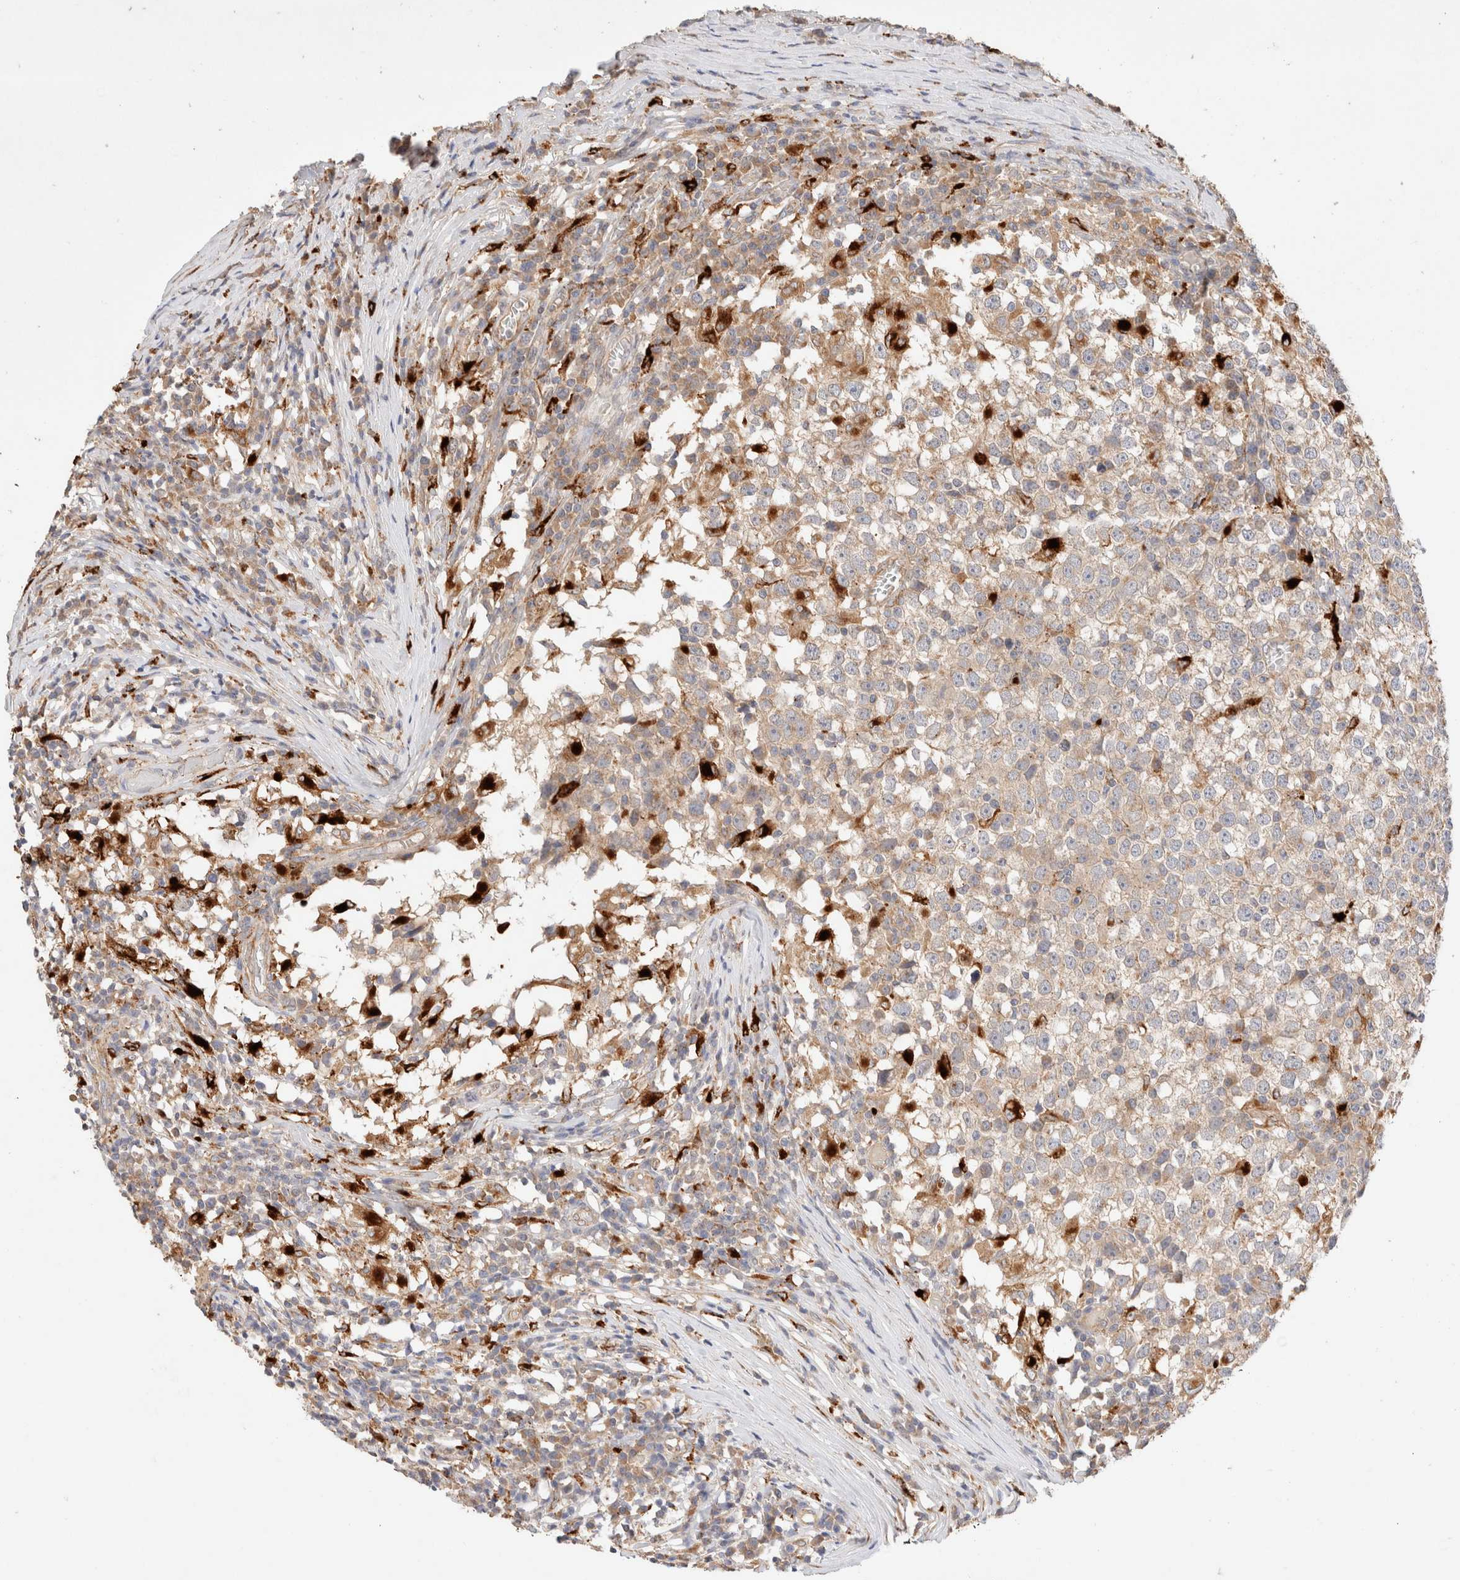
{"staining": {"intensity": "weak", "quantity": "25%-75%", "location": "cytoplasmic/membranous"}, "tissue": "testis cancer", "cell_type": "Tumor cells", "image_type": "cancer", "snomed": [{"axis": "morphology", "description": "Seminoma, NOS"}, {"axis": "topography", "description": "Testis"}], "caption": "Testis seminoma was stained to show a protein in brown. There is low levels of weak cytoplasmic/membranous expression in approximately 25%-75% of tumor cells.", "gene": "RABEPK", "patient": {"sex": "male", "age": 65}}